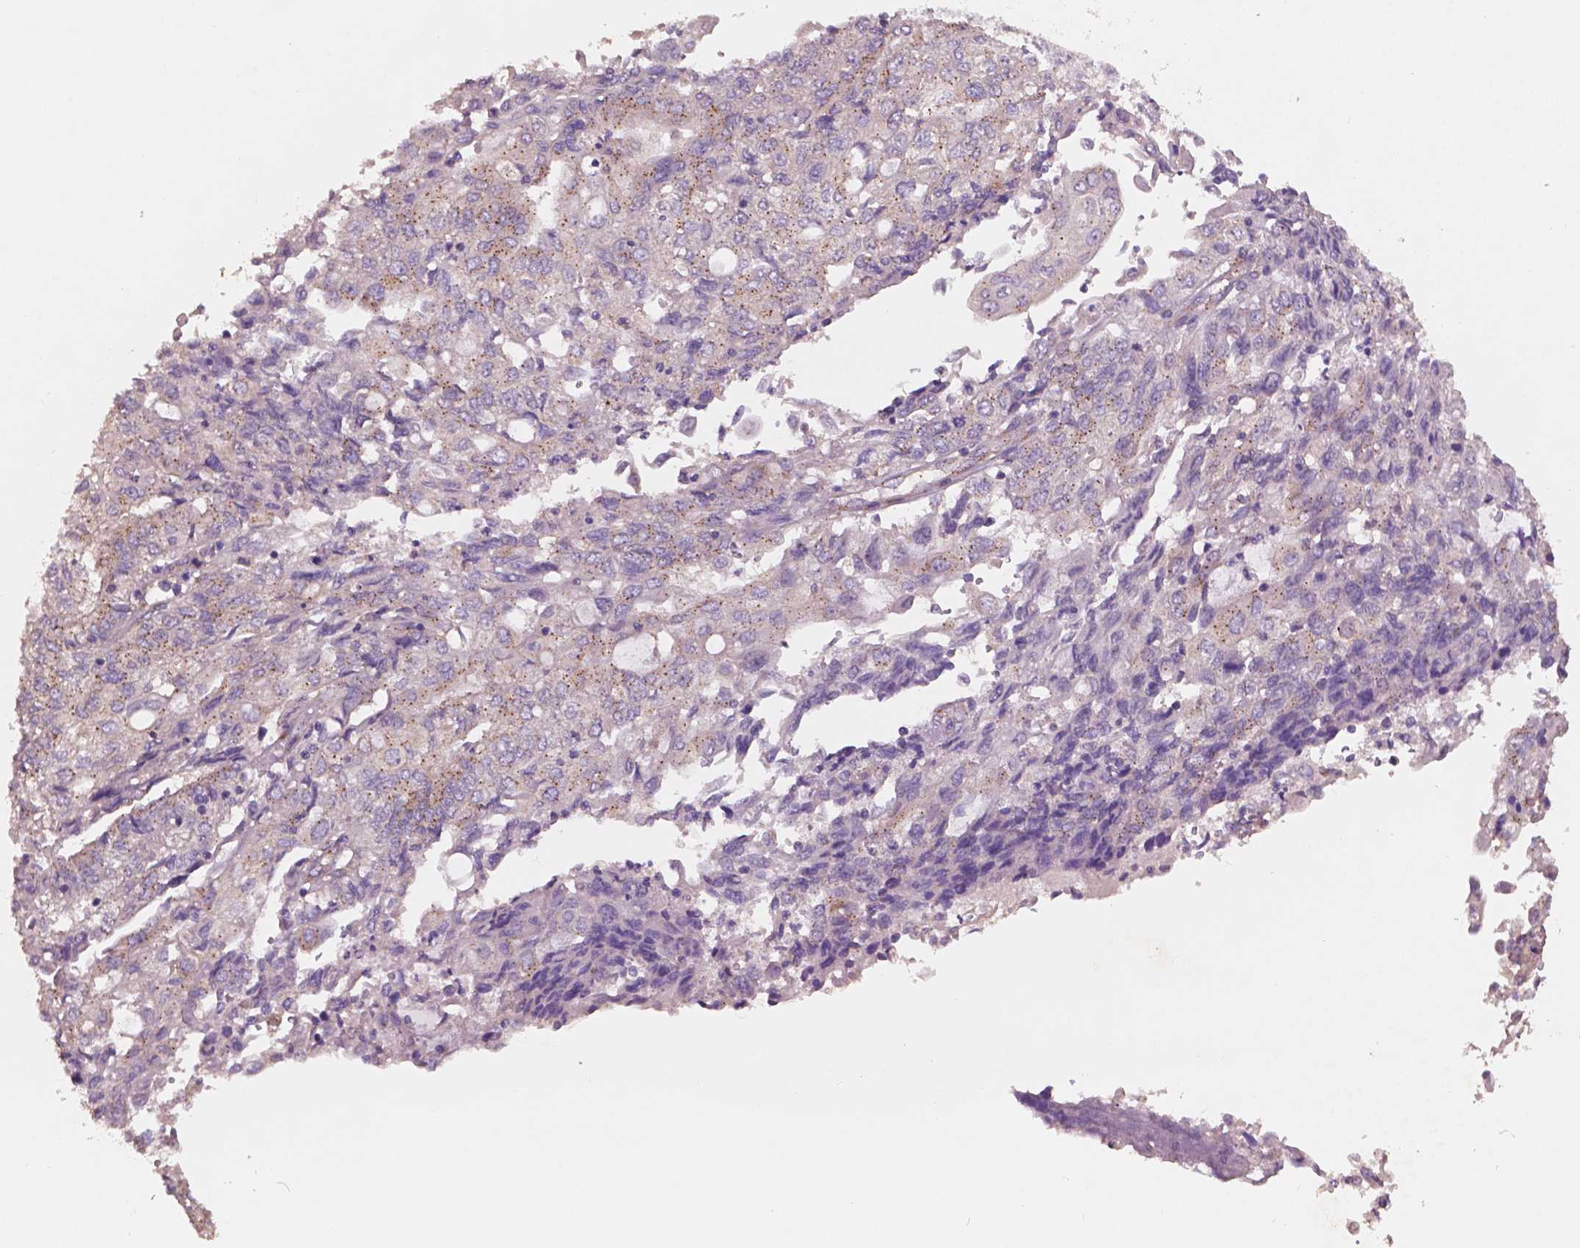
{"staining": {"intensity": "moderate", "quantity": "<25%", "location": "cytoplasmic/membranous"}, "tissue": "endometrial cancer", "cell_type": "Tumor cells", "image_type": "cancer", "snomed": [{"axis": "morphology", "description": "Adenocarcinoma, NOS"}, {"axis": "topography", "description": "Endometrium"}], "caption": "The immunohistochemical stain highlights moderate cytoplasmic/membranous positivity in tumor cells of endometrial cancer tissue. (DAB (3,3'-diaminobenzidine) = brown stain, brightfield microscopy at high magnification).", "gene": "CHPT1", "patient": {"sex": "female", "age": 54}}